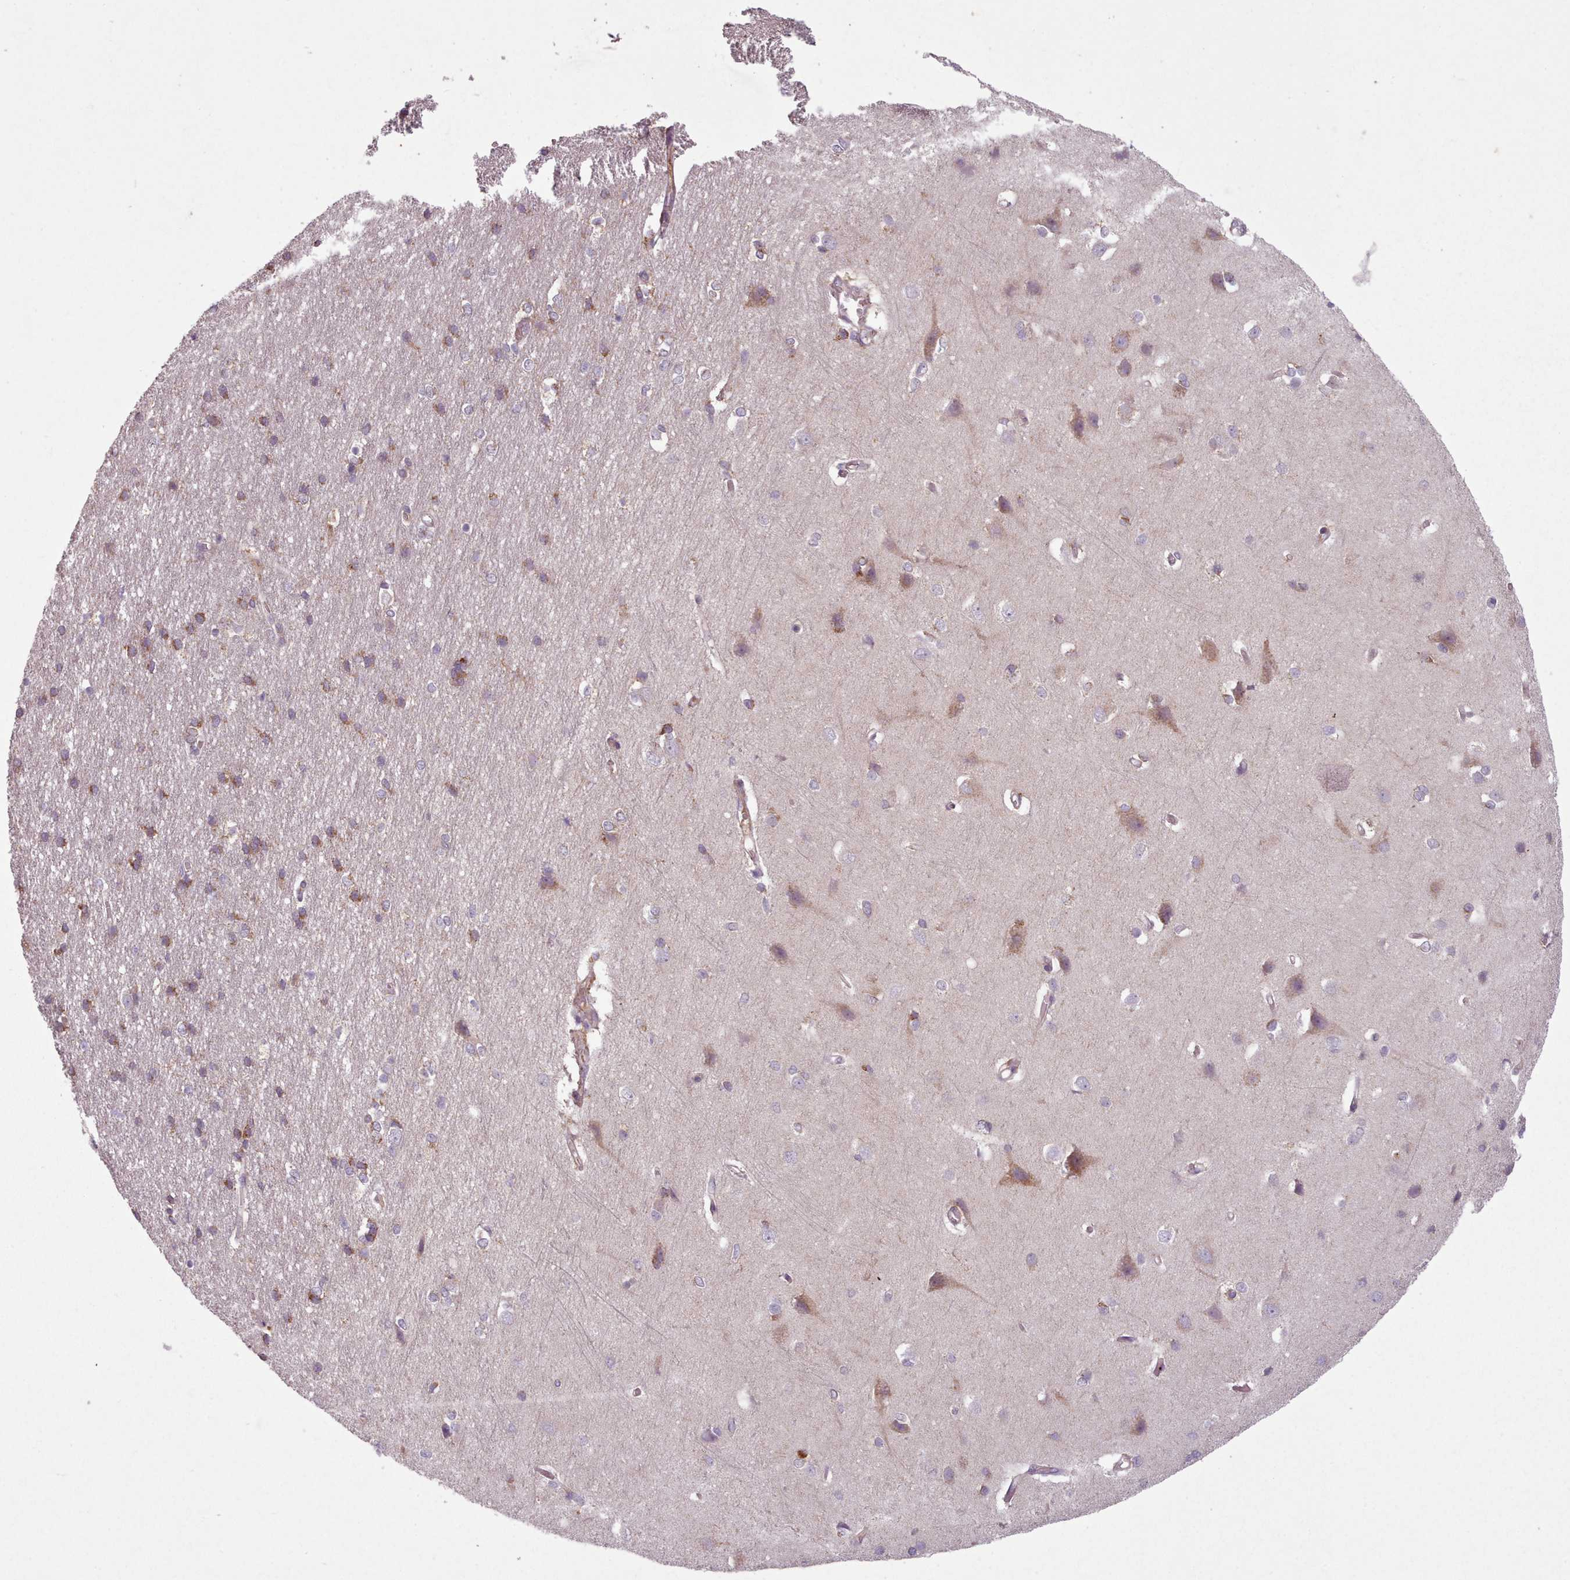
{"staining": {"intensity": "moderate", "quantity": "25%-75%", "location": "cytoplasmic/membranous"}, "tissue": "cerebral cortex", "cell_type": "Endothelial cells", "image_type": "normal", "snomed": [{"axis": "morphology", "description": "Normal tissue, NOS"}, {"axis": "topography", "description": "Cerebral cortex"}], "caption": "DAB immunohistochemical staining of normal human cerebral cortex displays moderate cytoplasmic/membranous protein staining in about 25%-75% of endothelial cells.", "gene": "LAPTM5", "patient": {"sex": "male", "age": 37}}